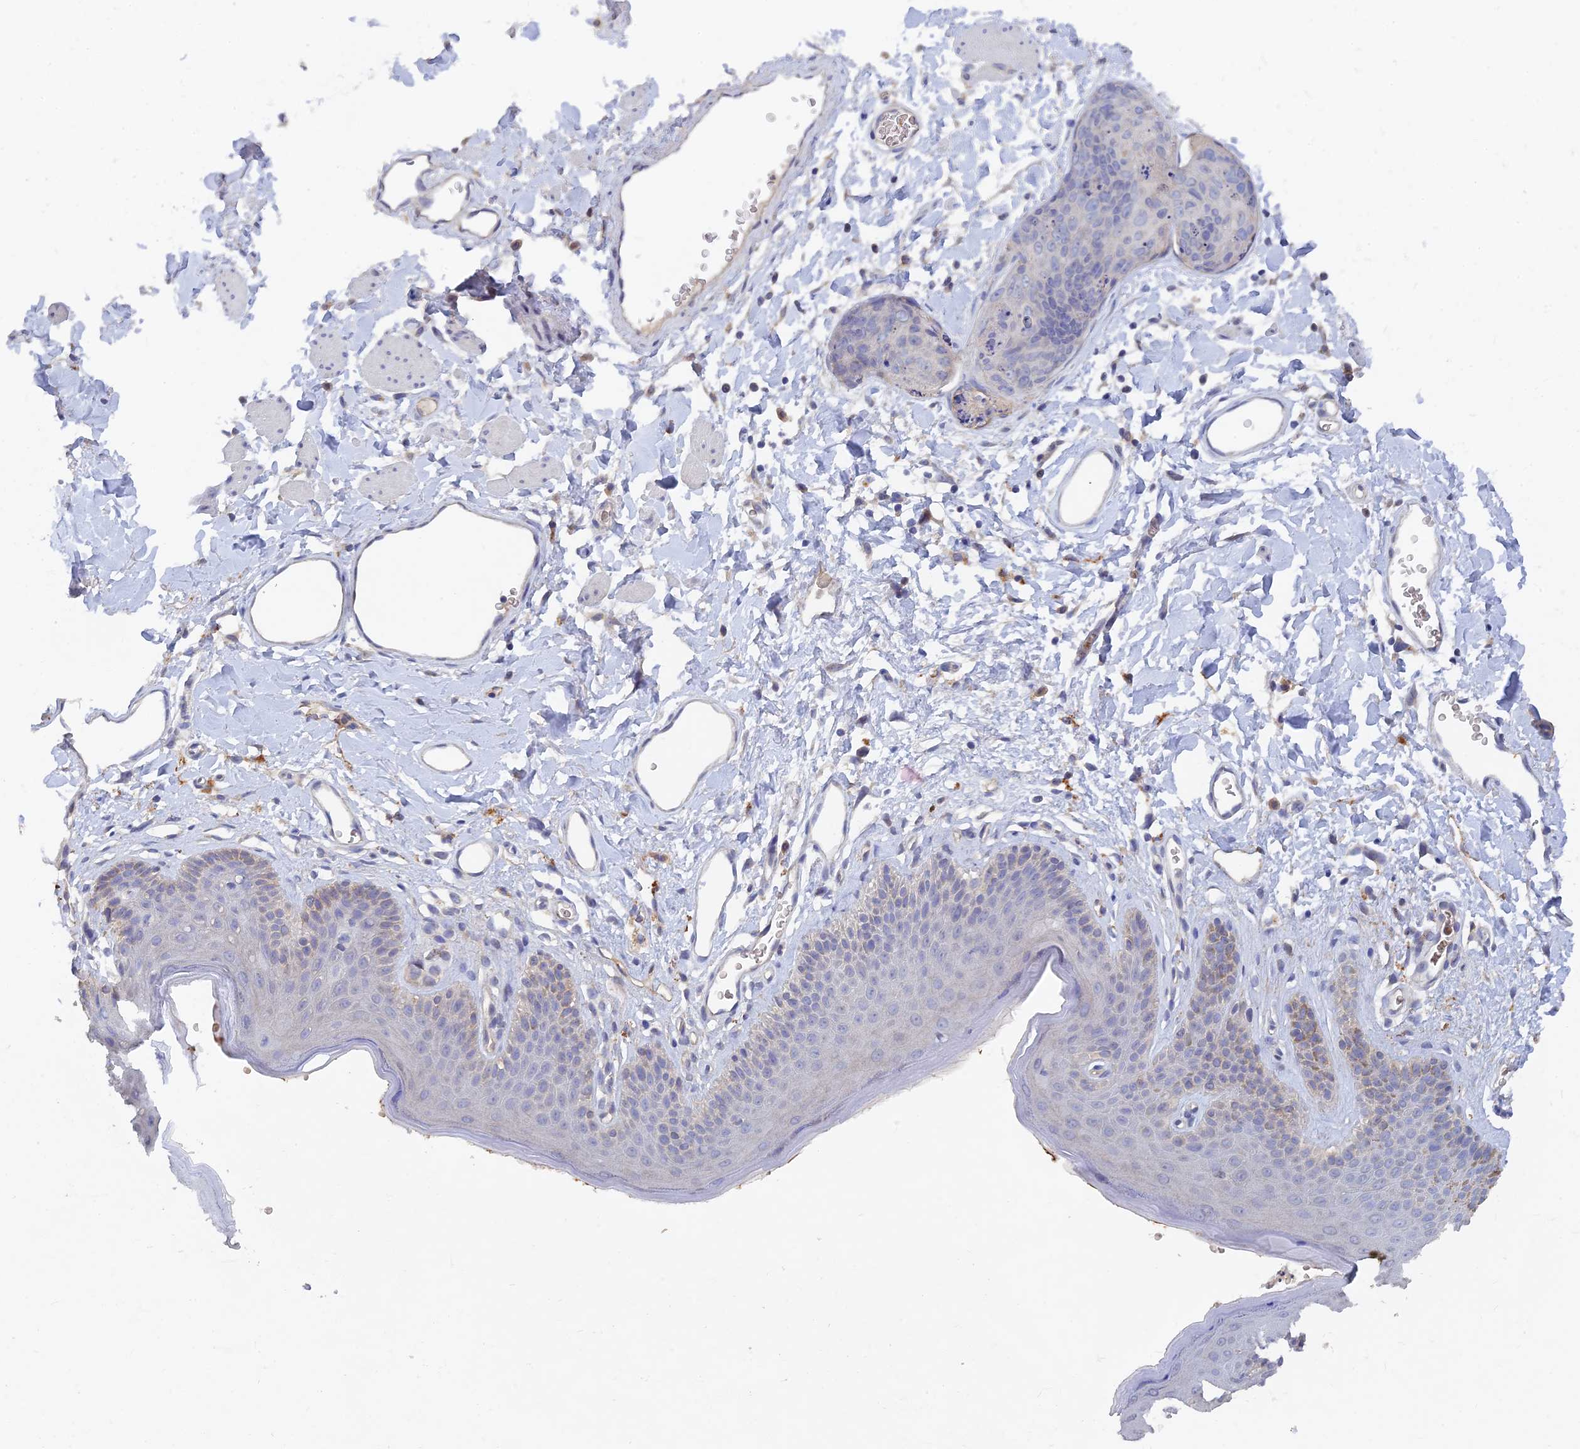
{"staining": {"intensity": "negative", "quantity": "none", "location": "none"}, "tissue": "skin cancer", "cell_type": "Tumor cells", "image_type": "cancer", "snomed": [{"axis": "morphology", "description": "Squamous cell carcinoma, NOS"}, {"axis": "topography", "description": "Skin"}, {"axis": "topography", "description": "Vulva"}], "caption": "Human skin squamous cell carcinoma stained for a protein using IHC reveals no staining in tumor cells.", "gene": "ARRDC1", "patient": {"sex": "female", "age": 85}}